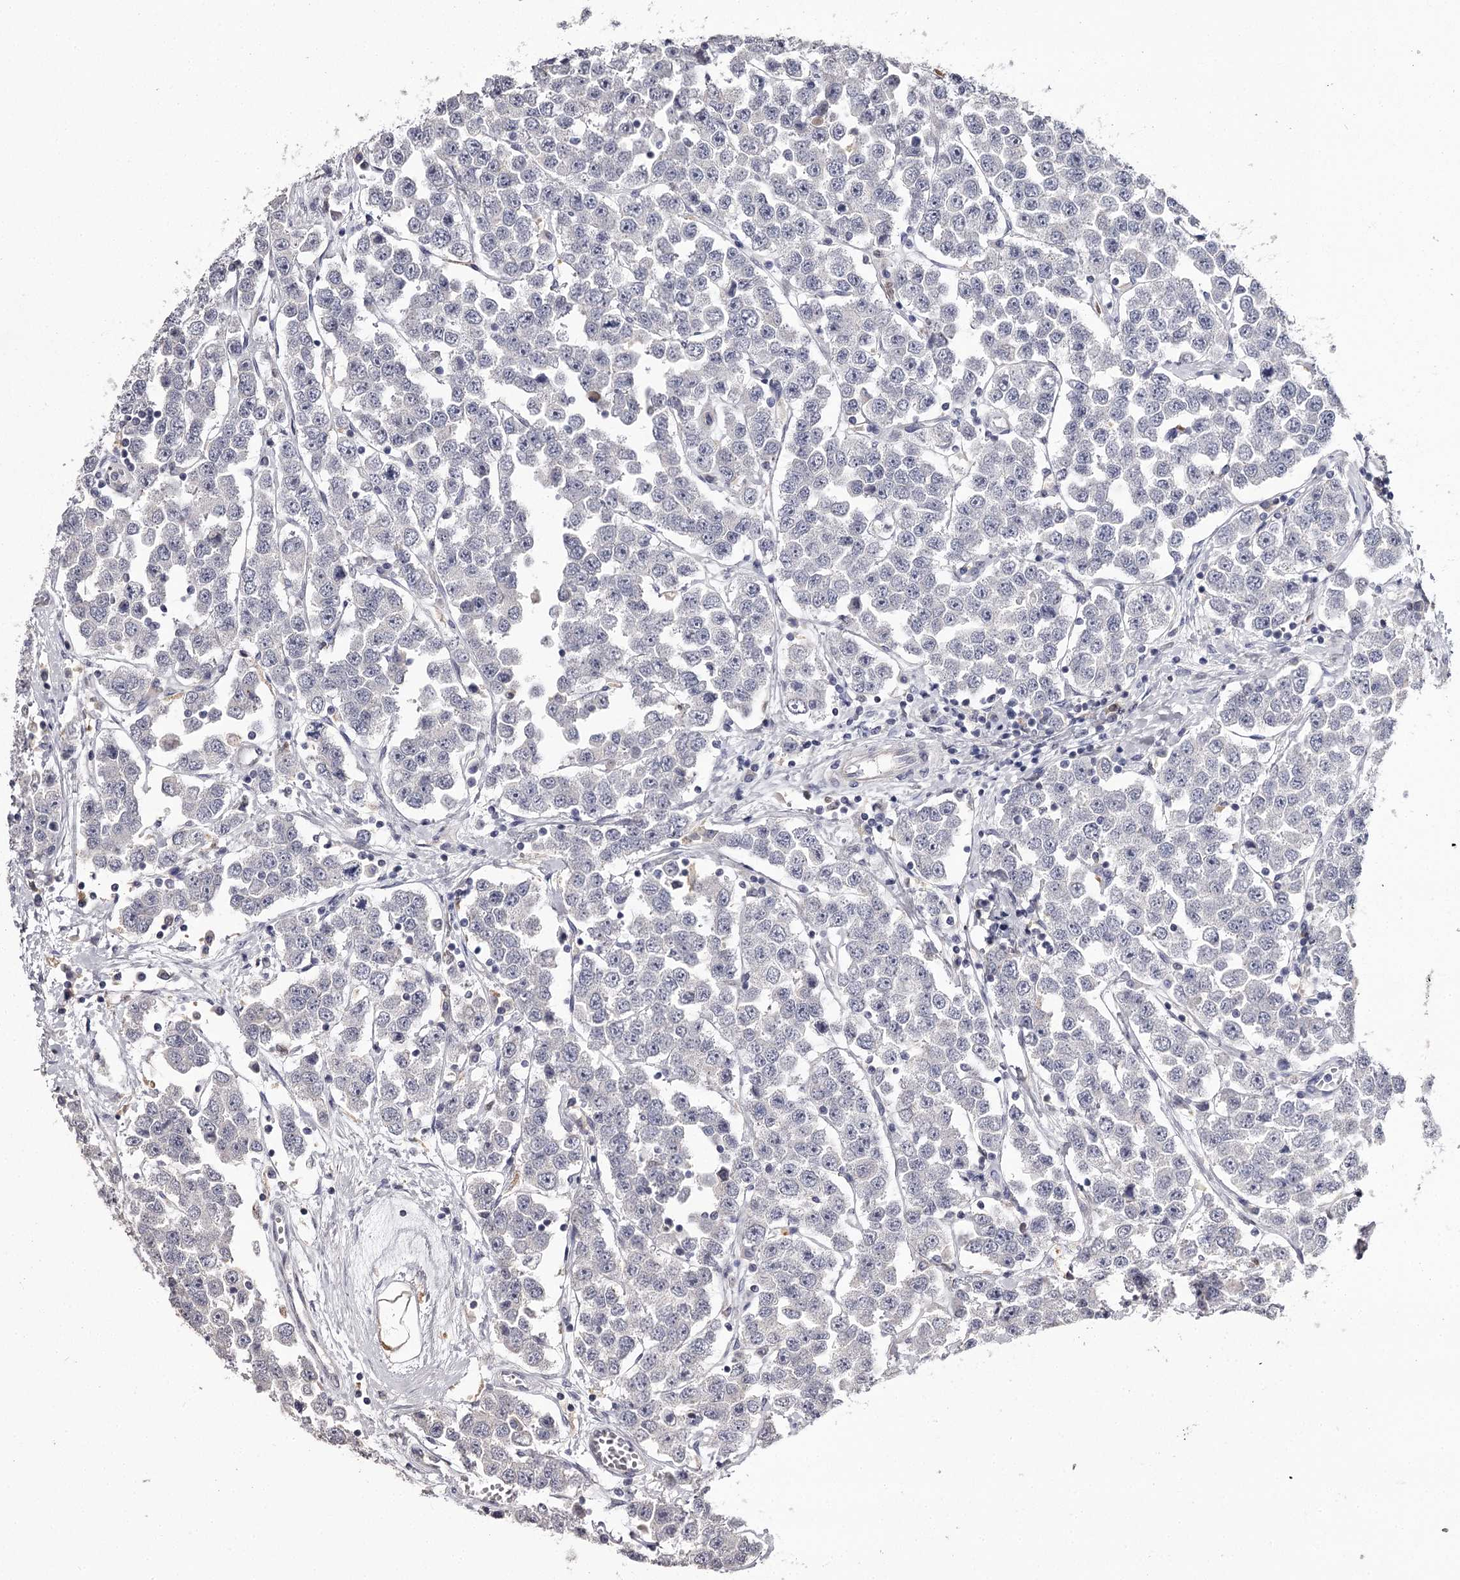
{"staining": {"intensity": "negative", "quantity": "none", "location": "none"}, "tissue": "testis cancer", "cell_type": "Tumor cells", "image_type": "cancer", "snomed": [{"axis": "morphology", "description": "Seminoma, NOS"}, {"axis": "topography", "description": "Testis"}], "caption": "Tumor cells are negative for brown protein staining in testis seminoma.", "gene": "SLC32A1", "patient": {"sex": "male", "age": 28}}